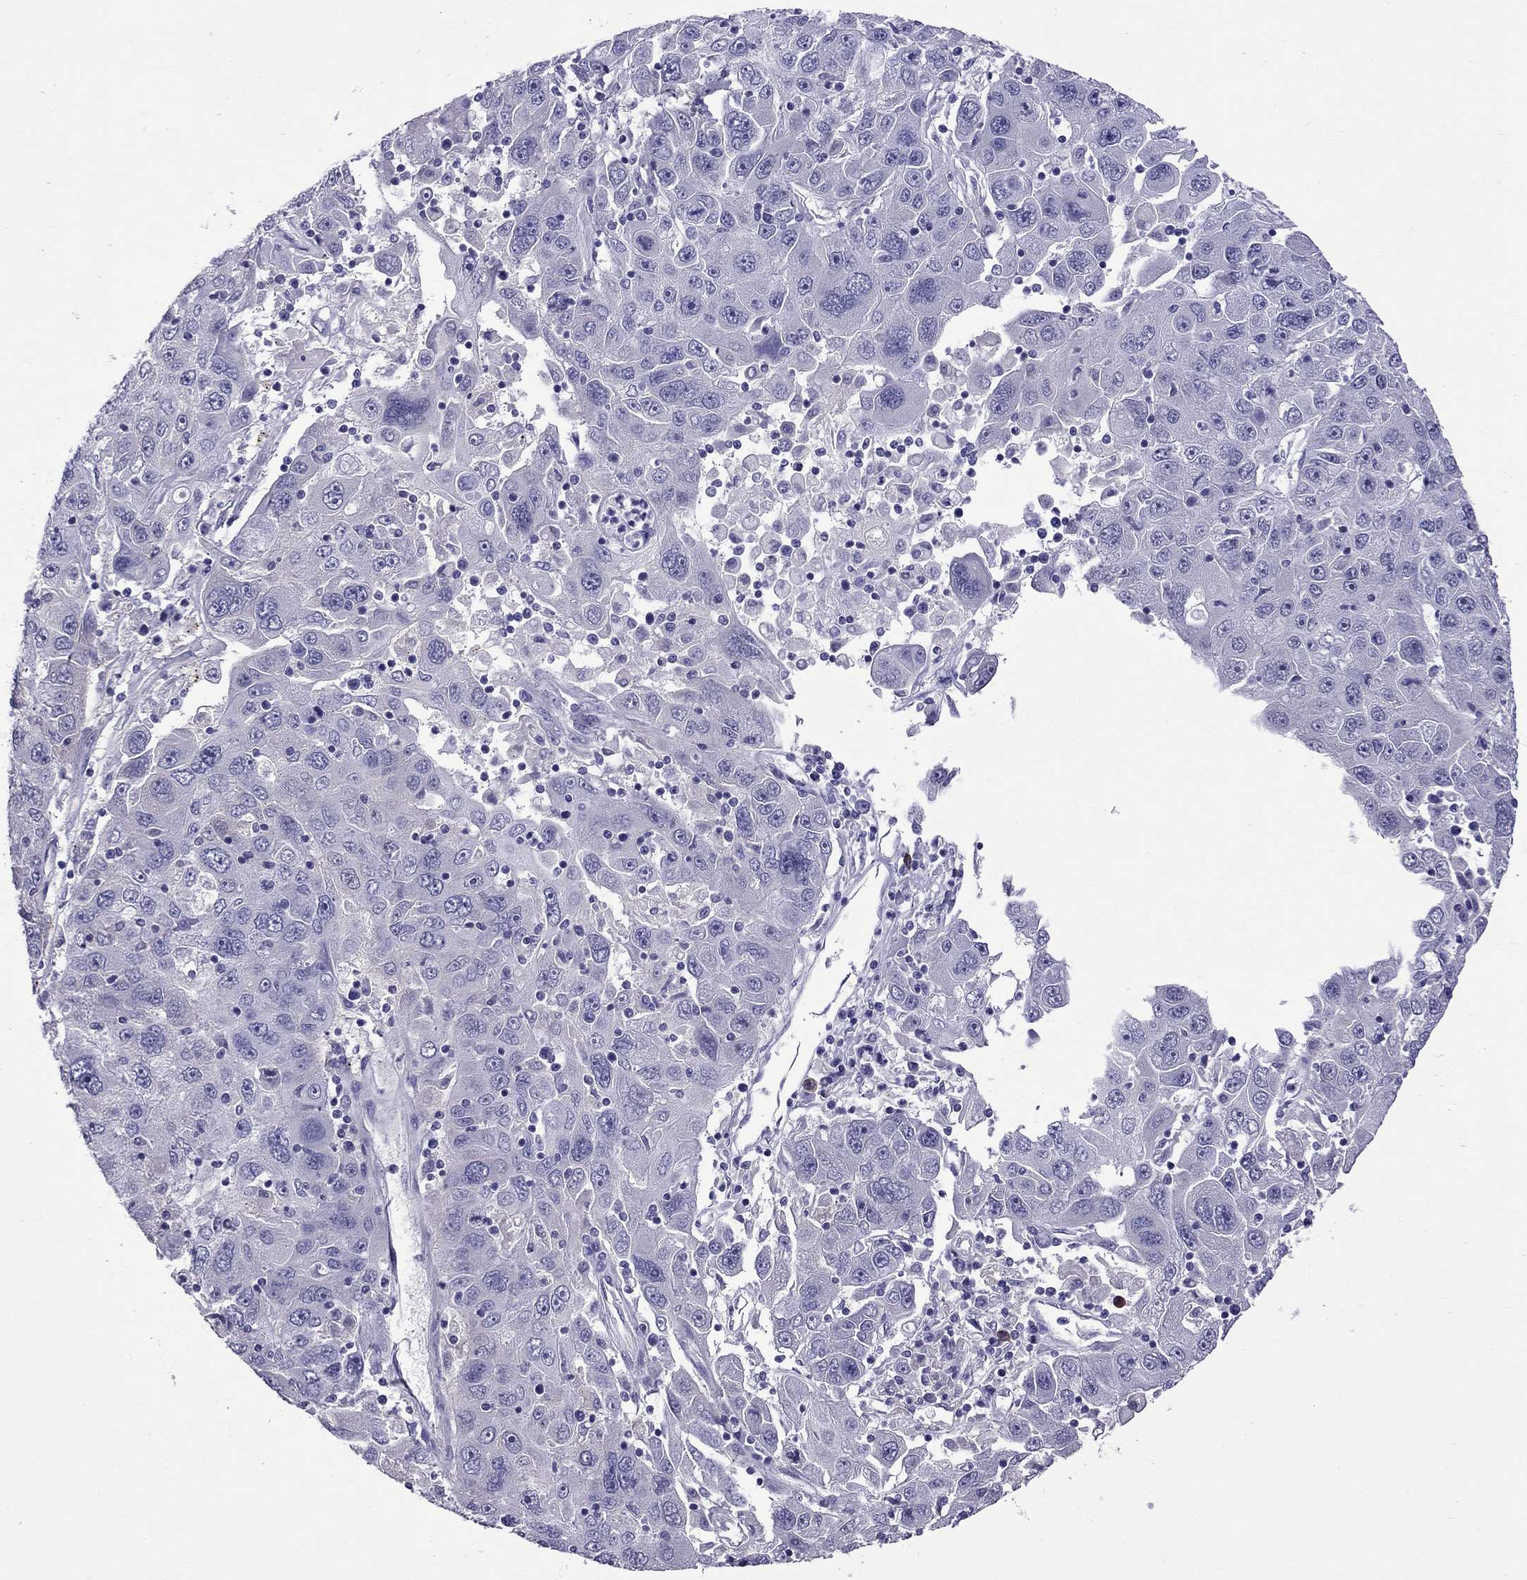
{"staining": {"intensity": "negative", "quantity": "none", "location": "none"}, "tissue": "stomach cancer", "cell_type": "Tumor cells", "image_type": "cancer", "snomed": [{"axis": "morphology", "description": "Adenocarcinoma, NOS"}, {"axis": "topography", "description": "Stomach"}], "caption": "Adenocarcinoma (stomach) was stained to show a protein in brown. There is no significant positivity in tumor cells.", "gene": "SCART1", "patient": {"sex": "male", "age": 56}}